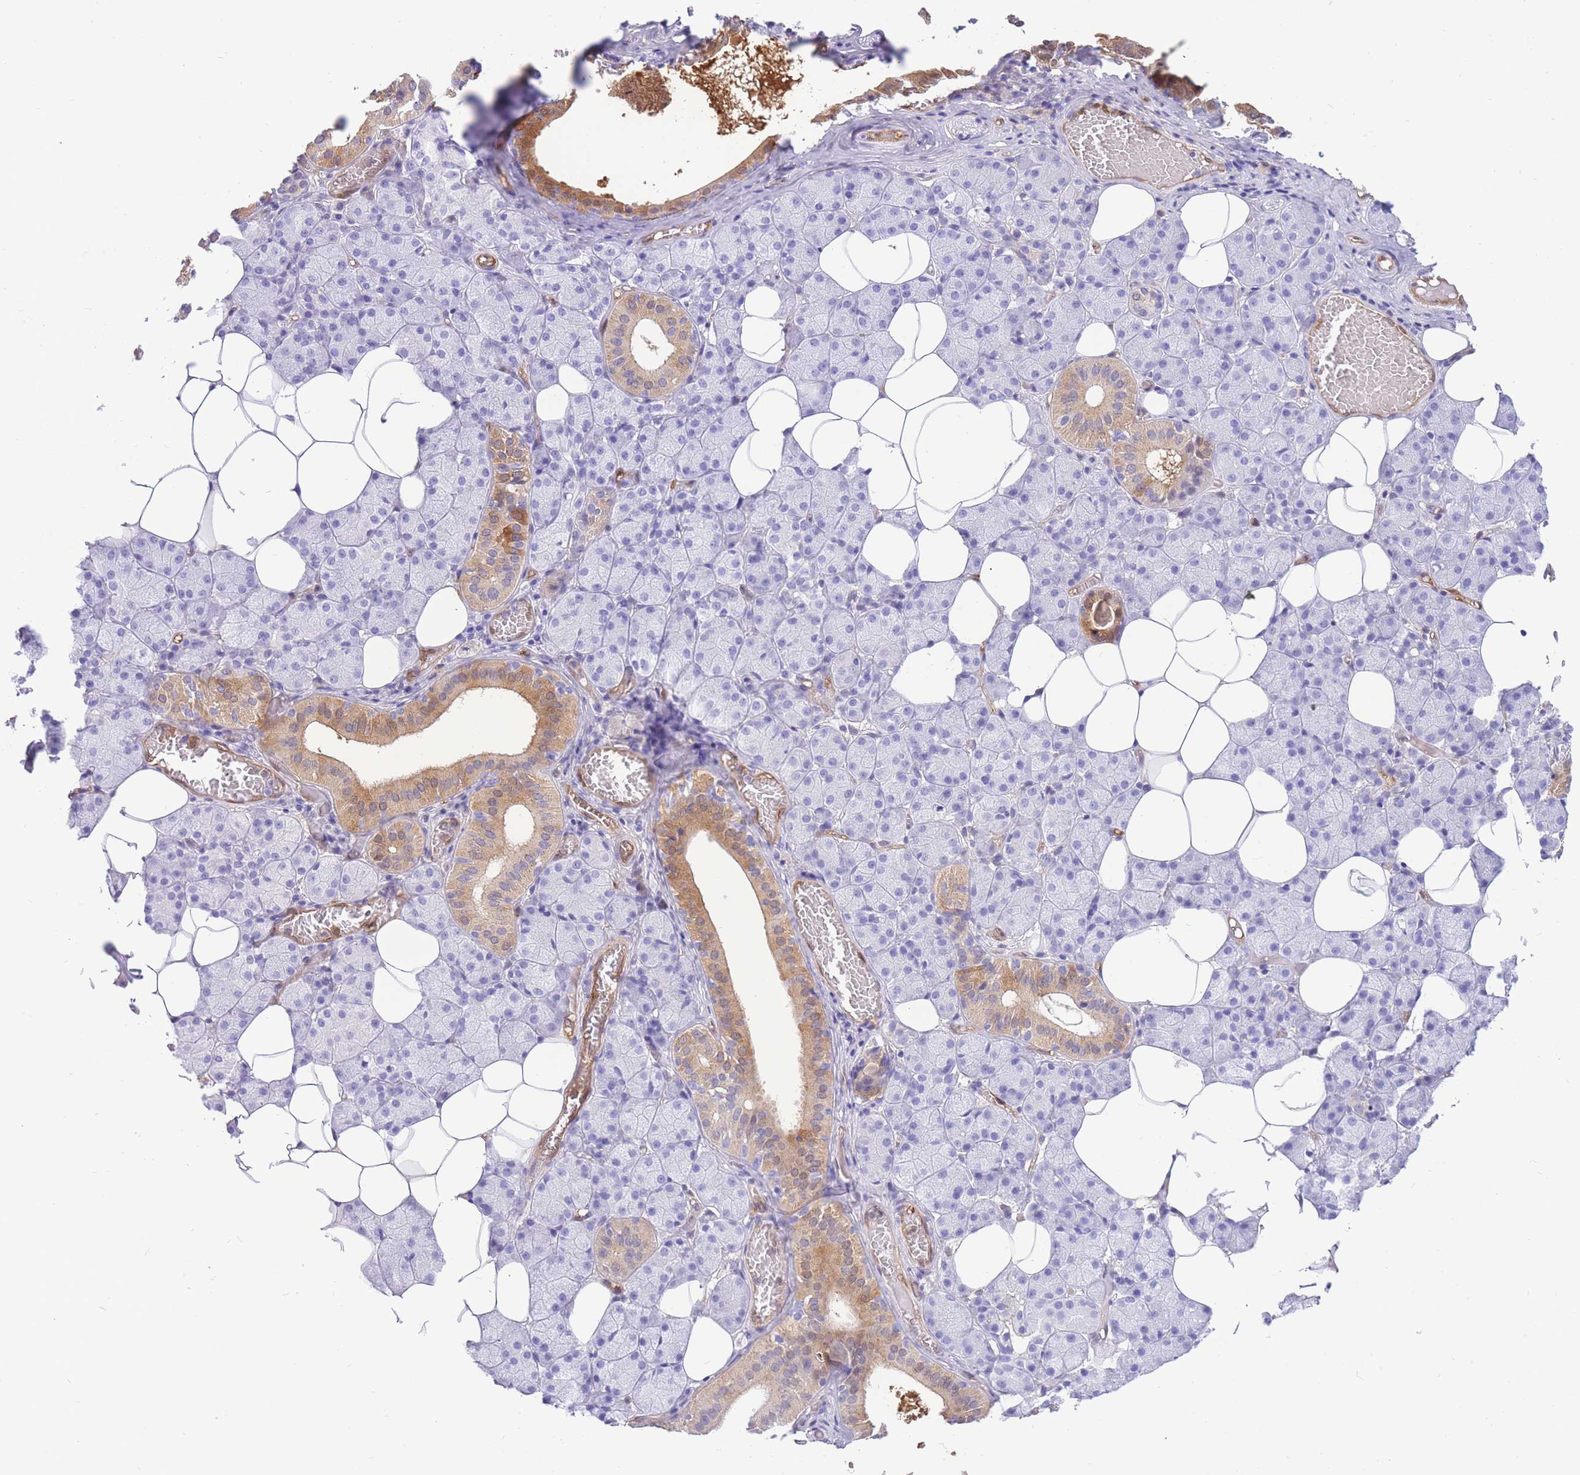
{"staining": {"intensity": "moderate", "quantity": "<25%", "location": "cytoplasmic/membranous"}, "tissue": "salivary gland", "cell_type": "Glandular cells", "image_type": "normal", "snomed": [{"axis": "morphology", "description": "Normal tissue, NOS"}, {"axis": "topography", "description": "Salivary gland"}], "caption": "Immunohistochemical staining of unremarkable human salivary gland displays moderate cytoplasmic/membranous protein staining in about <25% of glandular cells.", "gene": "SULT1A1", "patient": {"sex": "female", "age": 33}}